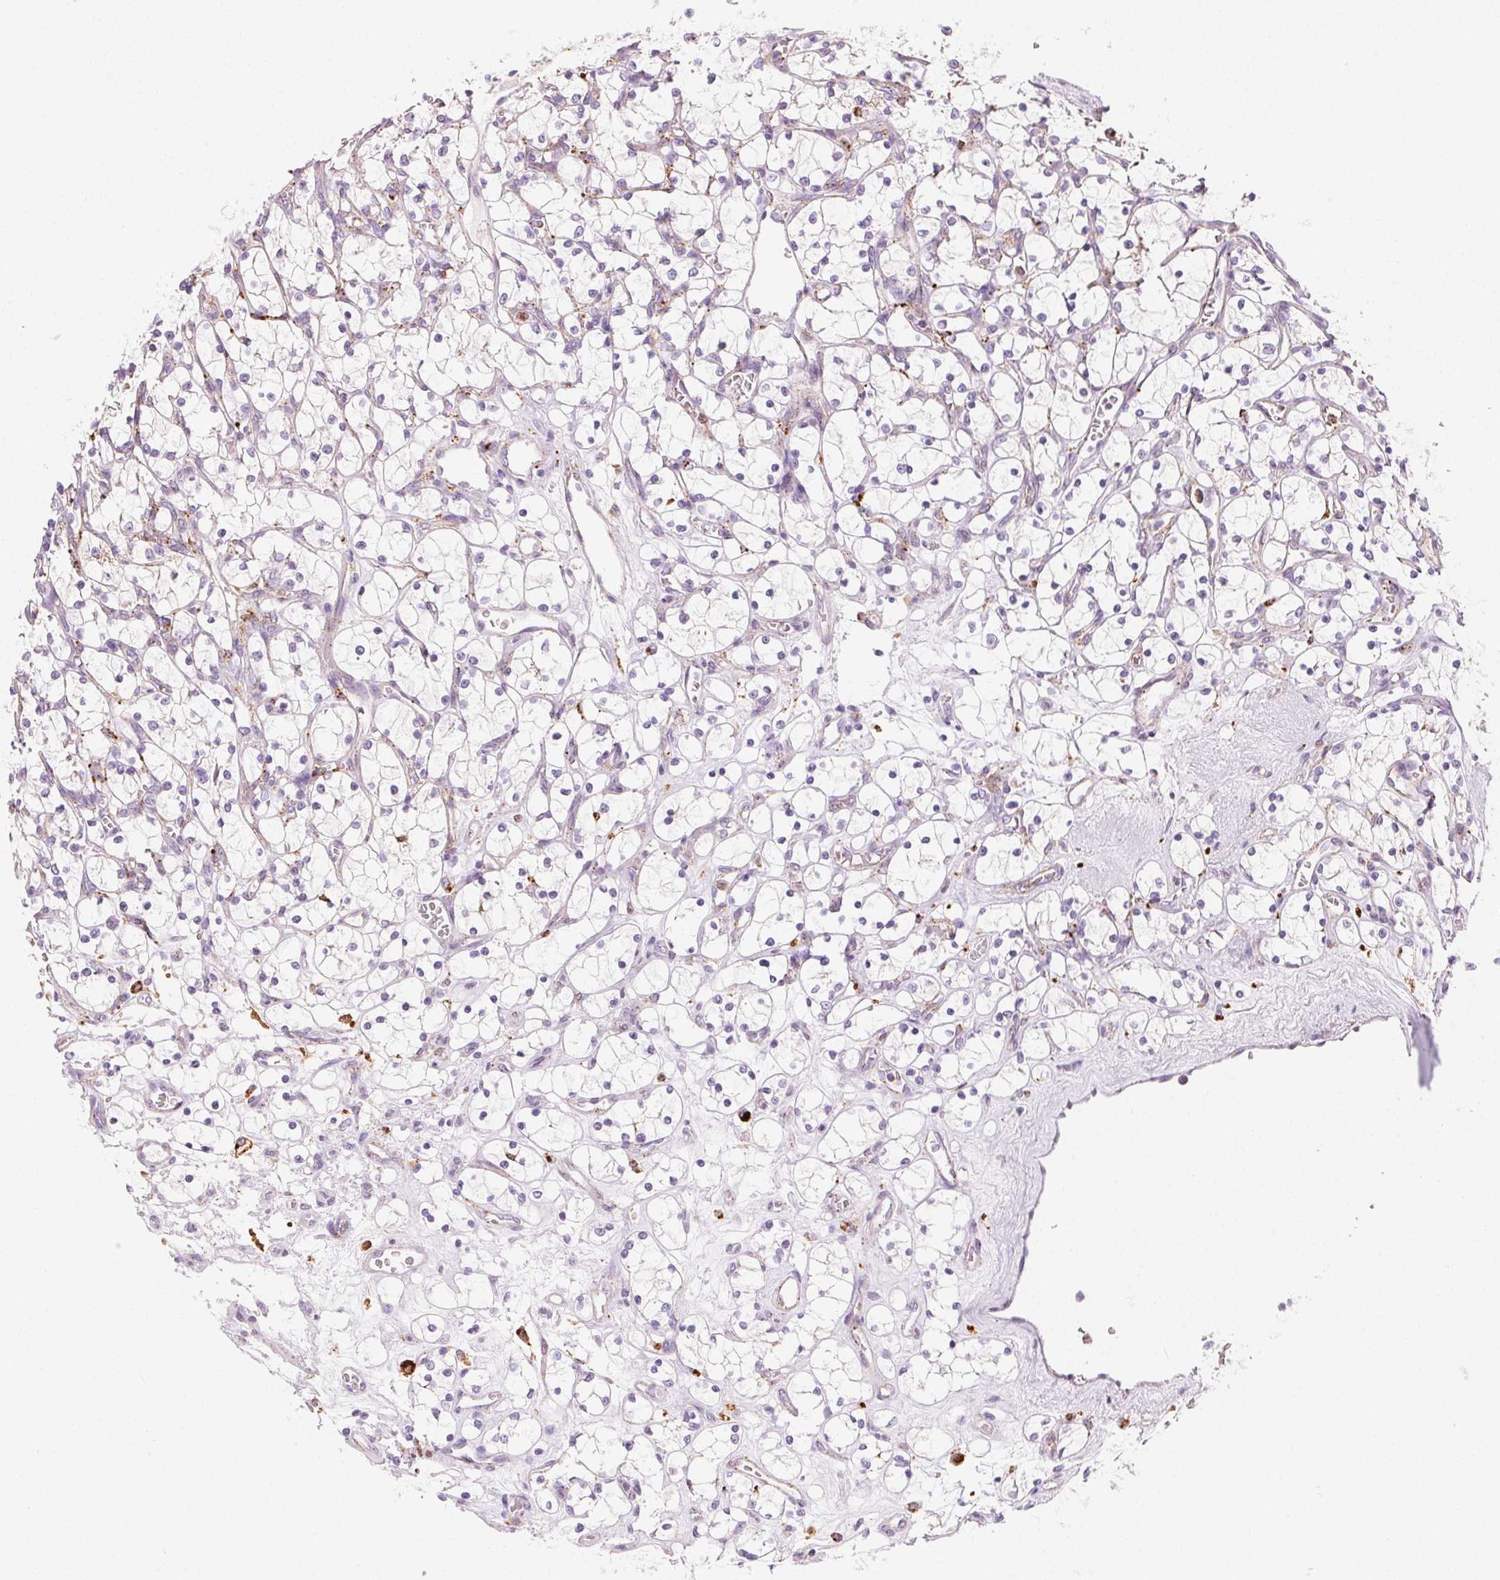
{"staining": {"intensity": "negative", "quantity": "none", "location": "none"}, "tissue": "renal cancer", "cell_type": "Tumor cells", "image_type": "cancer", "snomed": [{"axis": "morphology", "description": "Adenocarcinoma, NOS"}, {"axis": "topography", "description": "Kidney"}], "caption": "An IHC image of renal adenocarcinoma is shown. There is no staining in tumor cells of renal adenocarcinoma.", "gene": "SCPEP1", "patient": {"sex": "female", "age": 69}}